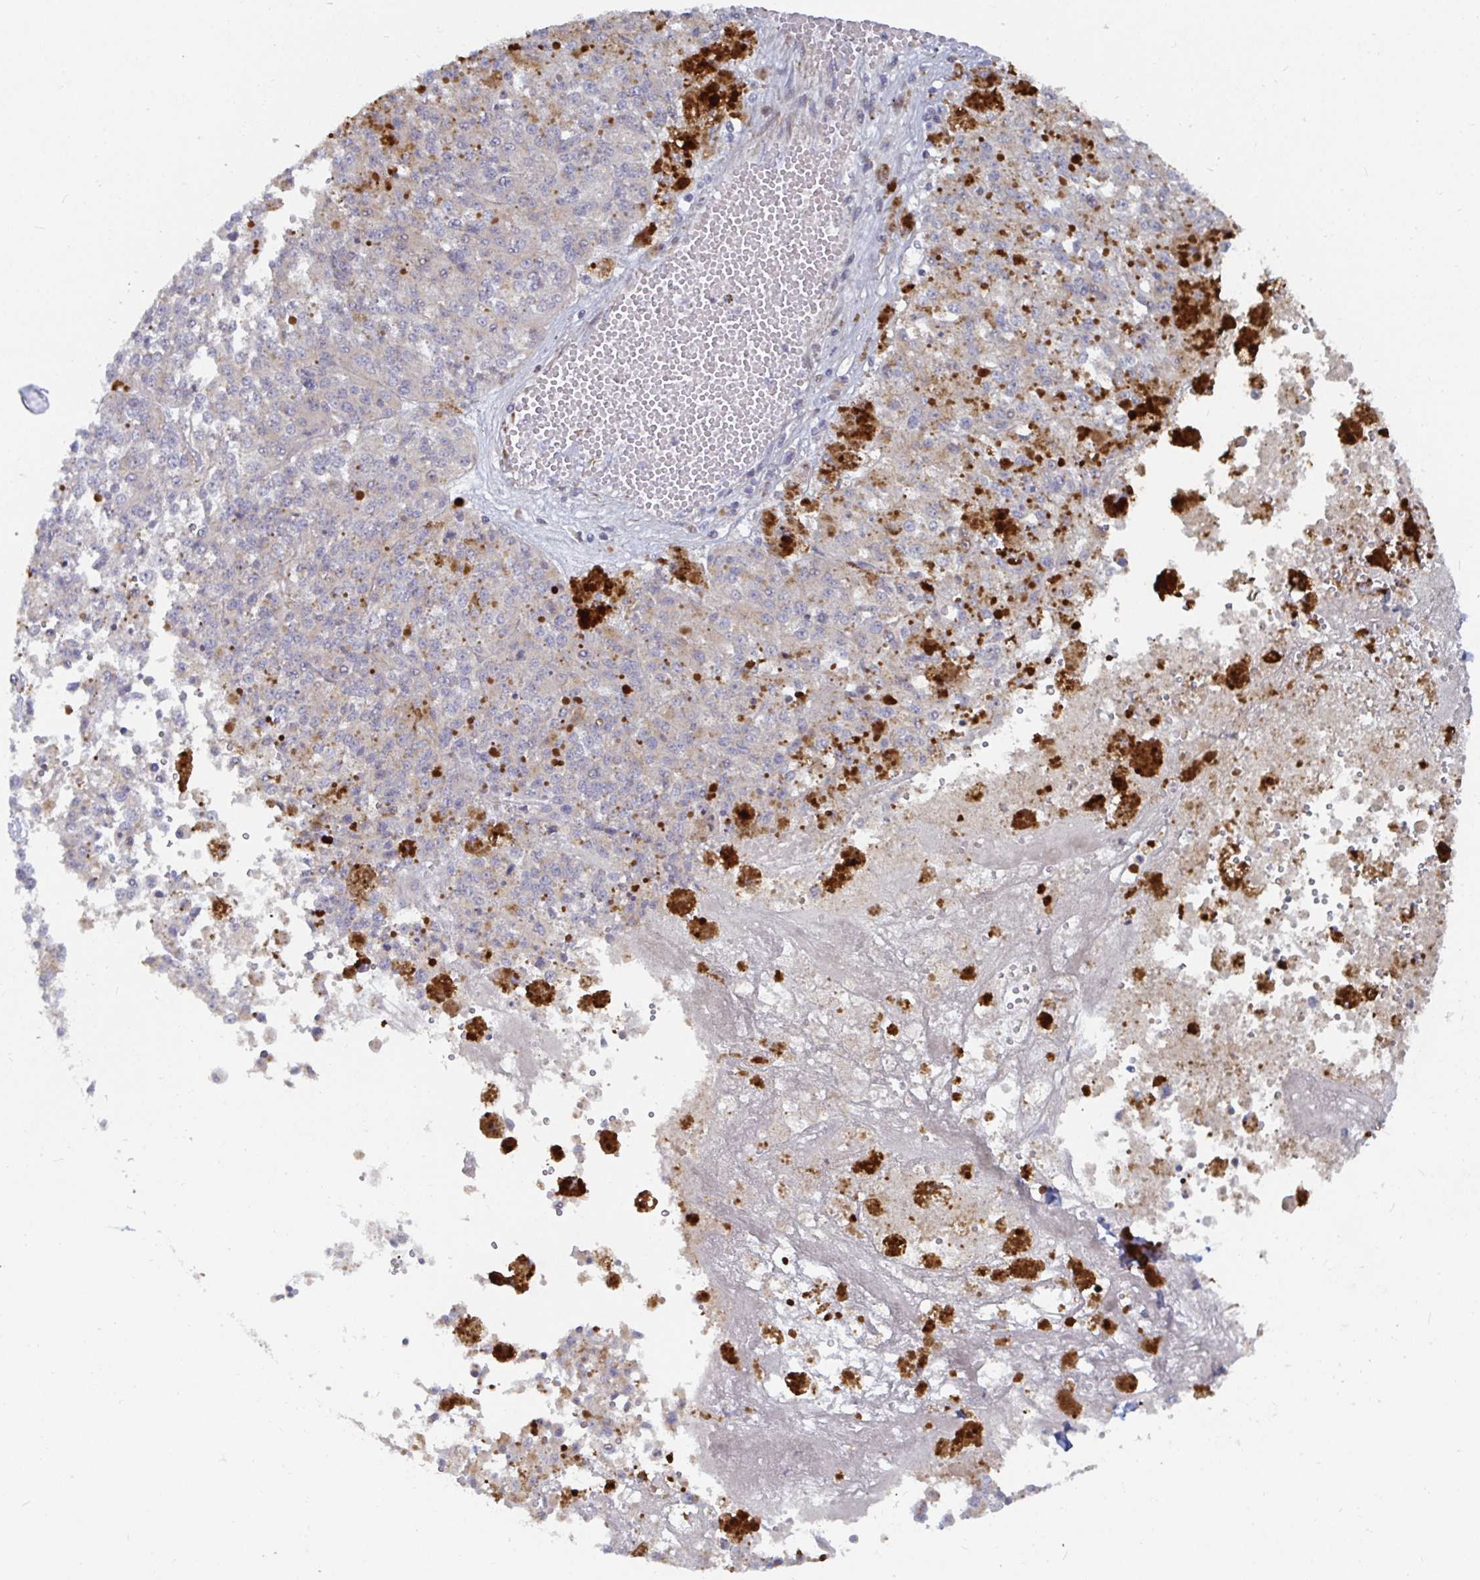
{"staining": {"intensity": "negative", "quantity": "none", "location": "none"}, "tissue": "melanoma", "cell_type": "Tumor cells", "image_type": "cancer", "snomed": [{"axis": "morphology", "description": "Malignant melanoma, Metastatic site"}, {"axis": "topography", "description": "Lymph node"}], "caption": "Tumor cells are negative for protein expression in human melanoma.", "gene": "SSH2", "patient": {"sex": "female", "age": 64}}